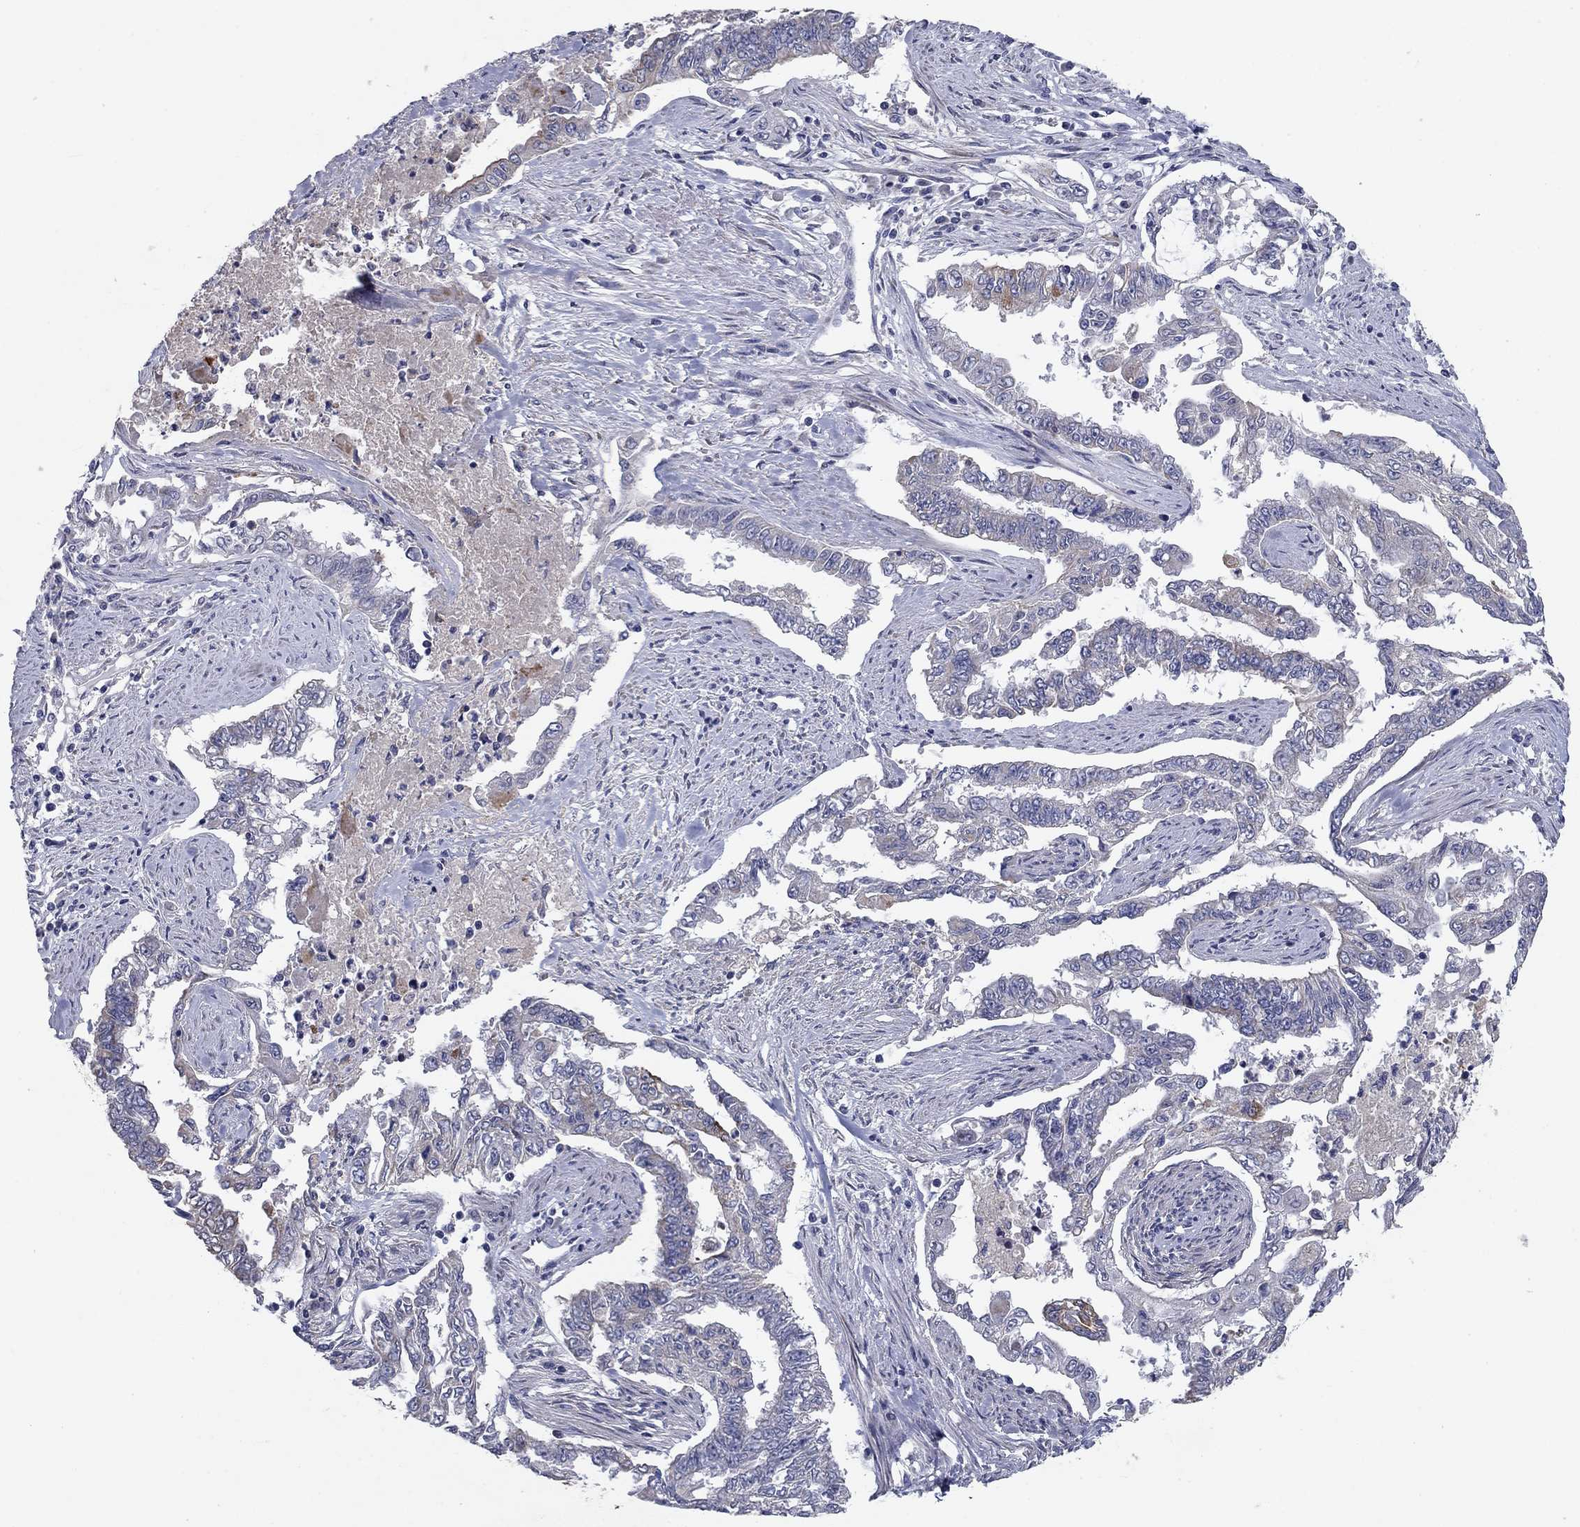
{"staining": {"intensity": "negative", "quantity": "none", "location": "none"}, "tissue": "endometrial cancer", "cell_type": "Tumor cells", "image_type": "cancer", "snomed": [{"axis": "morphology", "description": "Adenocarcinoma, NOS"}, {"axis": "topography", "description": "Uterus"}], "caption": "Immunohistochemistry photomicrograph of neoplastic tissue: human endometrial cancer stained with DAB (3,3'-diaminobenzidine) exhibits no significant protein positivity in tumor cells.", "gene": "PTGDS", "patient": {"sex": "female", "age": 59}}